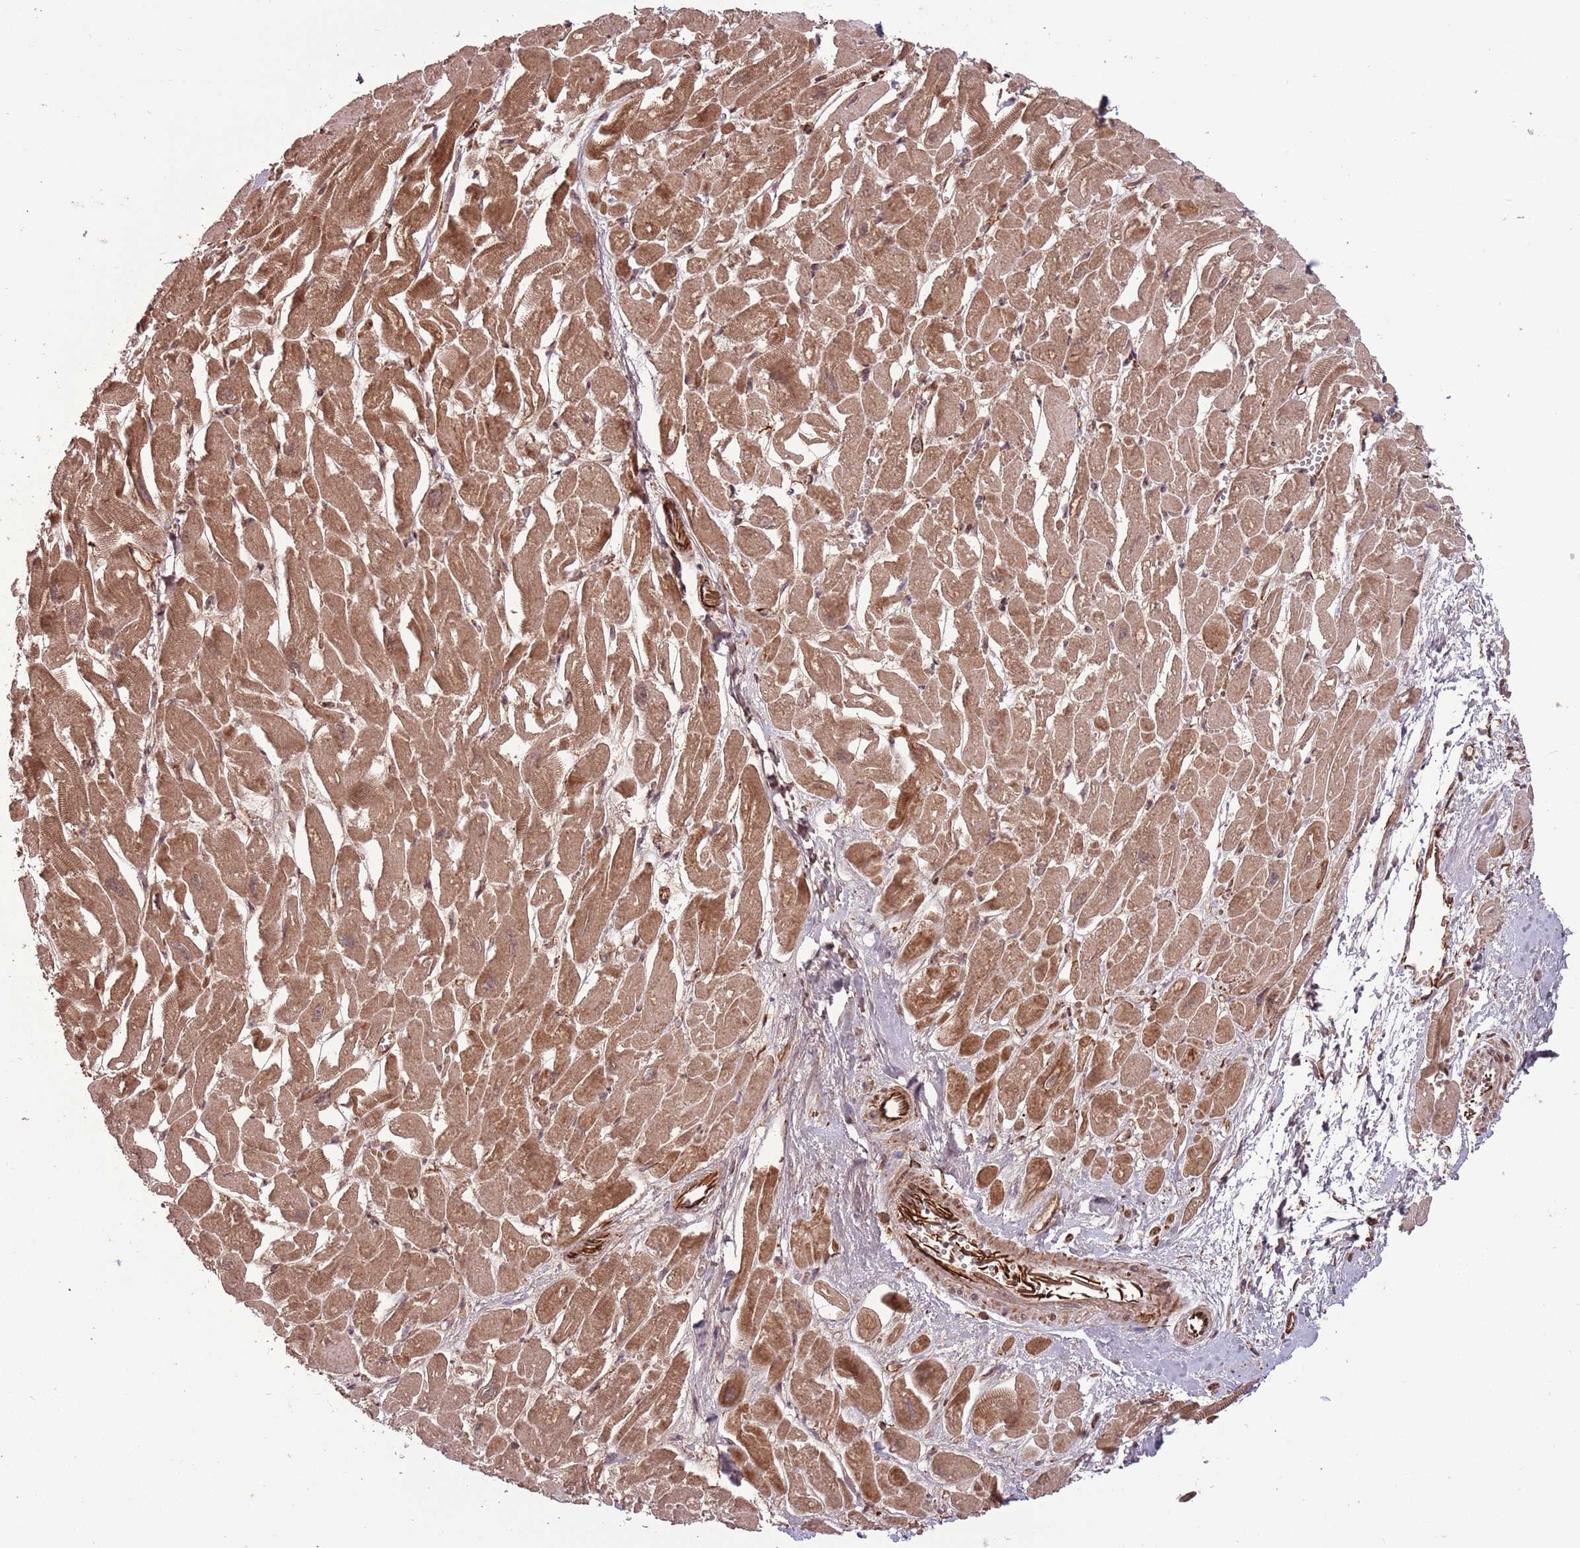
{"staining": {"intensity": "strong", "quantity": ">75%", "location": "cytoplasmic/membranous,nuclear"}, "tissue": "heart muscle", "cell_type": "Cardiomyocytes", "image_type": "normal", "snomed": [{"axis": "morphology", "description": "Normal tissue, NOS"}, {"axis": "topography", "description": "Heart"}], "caption": "Immunohistochemical staining of normal heart muscle reveals strong cytoplasmic/membranous,nuclear protein expression in approximately >75% of cardiomyocytes.", "gene": "ADAMTS3", "patient": {"sex": "male", "age": 54}}